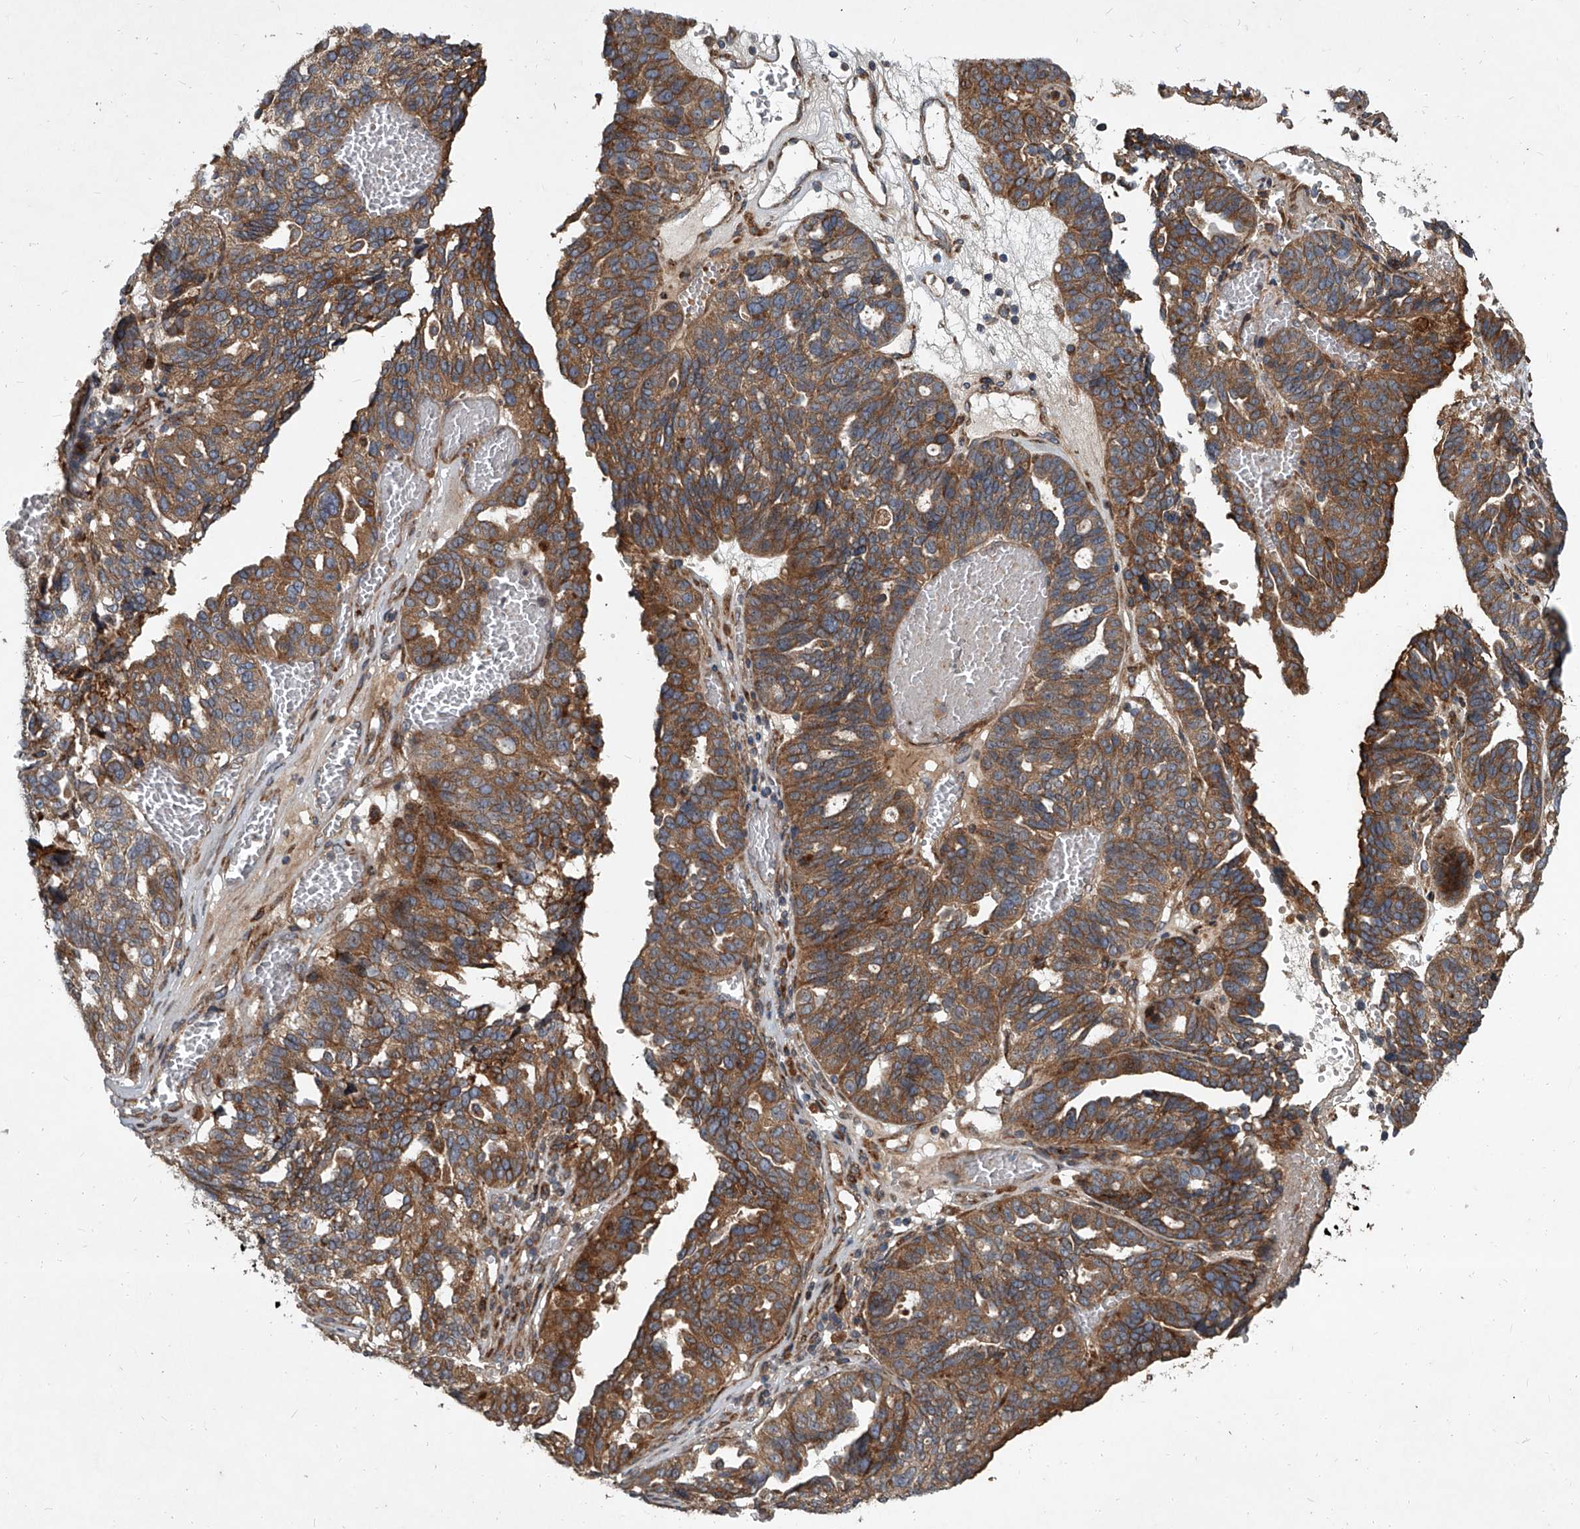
{"staining": {"intensity": "moderate", "quantity": ">75%", "location": "cytoplasmic/membranous"}, "tissue": "ovarian cancer", "cell_type": "Tumor cells", "image_type": "cancer", "snomed": [{"axis": "morphology", "description": "Cystadenocarcinoma, serous, NOS"}, {"axis": "topography", "description": "Ovary"}], "caption": "Ovarian cancer stained with DAB (3,3'-diaminobenzidine) immunohistochemistry (IHC) shows medium levels of moderate cytoplasmic/membranous positivity in about >75% of tumor cells.", "gene": "EVA1C", "patient": {"sex": "female", "age": 59}}